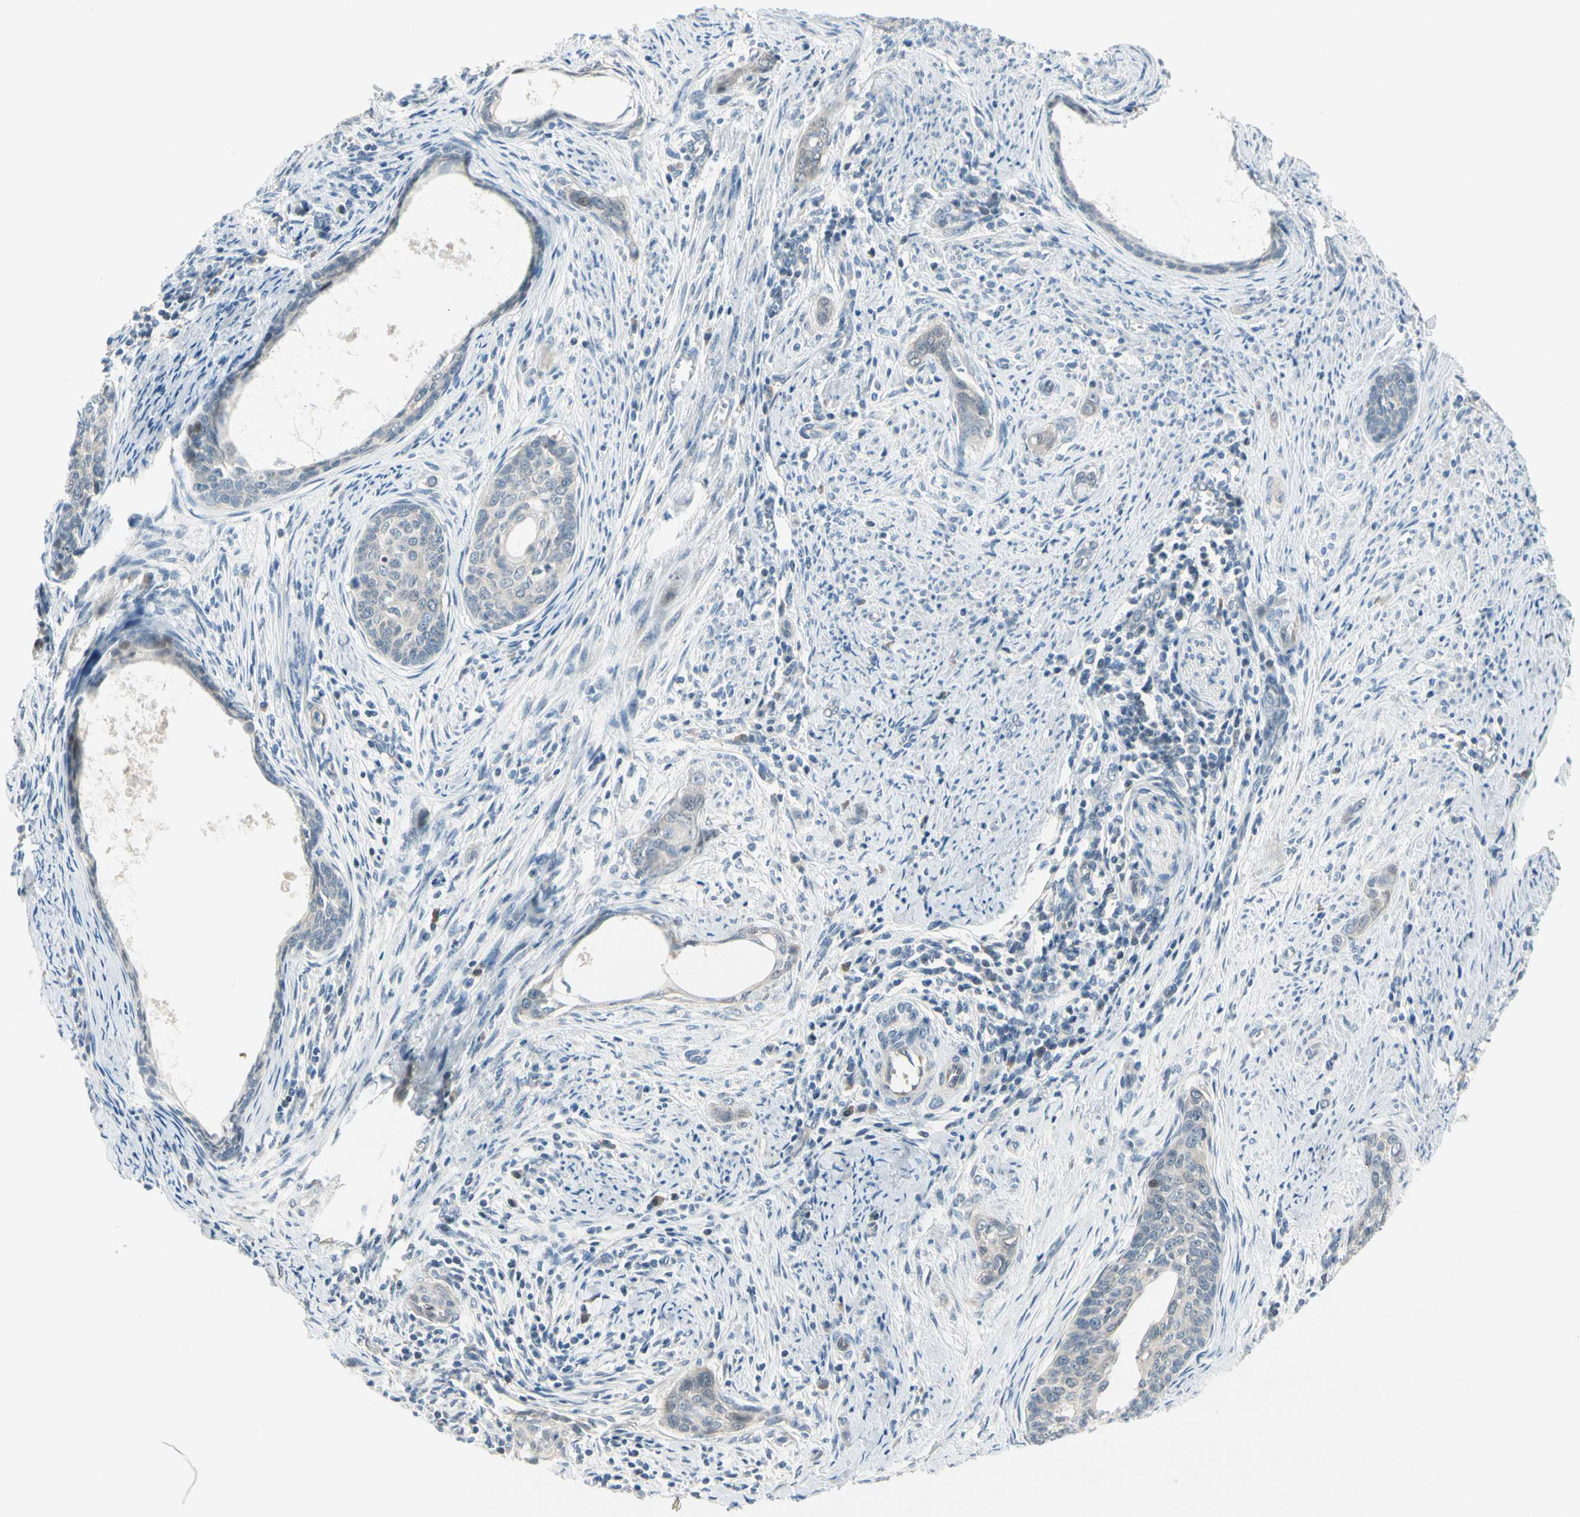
{"staining": {"intensity": "negative", "quantity": "none", "location": "none"}, "tissue": "cervical cancer", "cell_type": "Tumor cells", "image_type": "cancer", "snomed": [{"axis": "morphology", "description": "Squamous cell carcinoma, NOS"}, {"axis": "topography", "description": "Cervix"}], "caption": "DAB immunohistochemical staining of cervical cancer displays no significant positivity in tumor cells.", "gene": "CFAP36", "patient": {"sex": "female", "age": 33}}